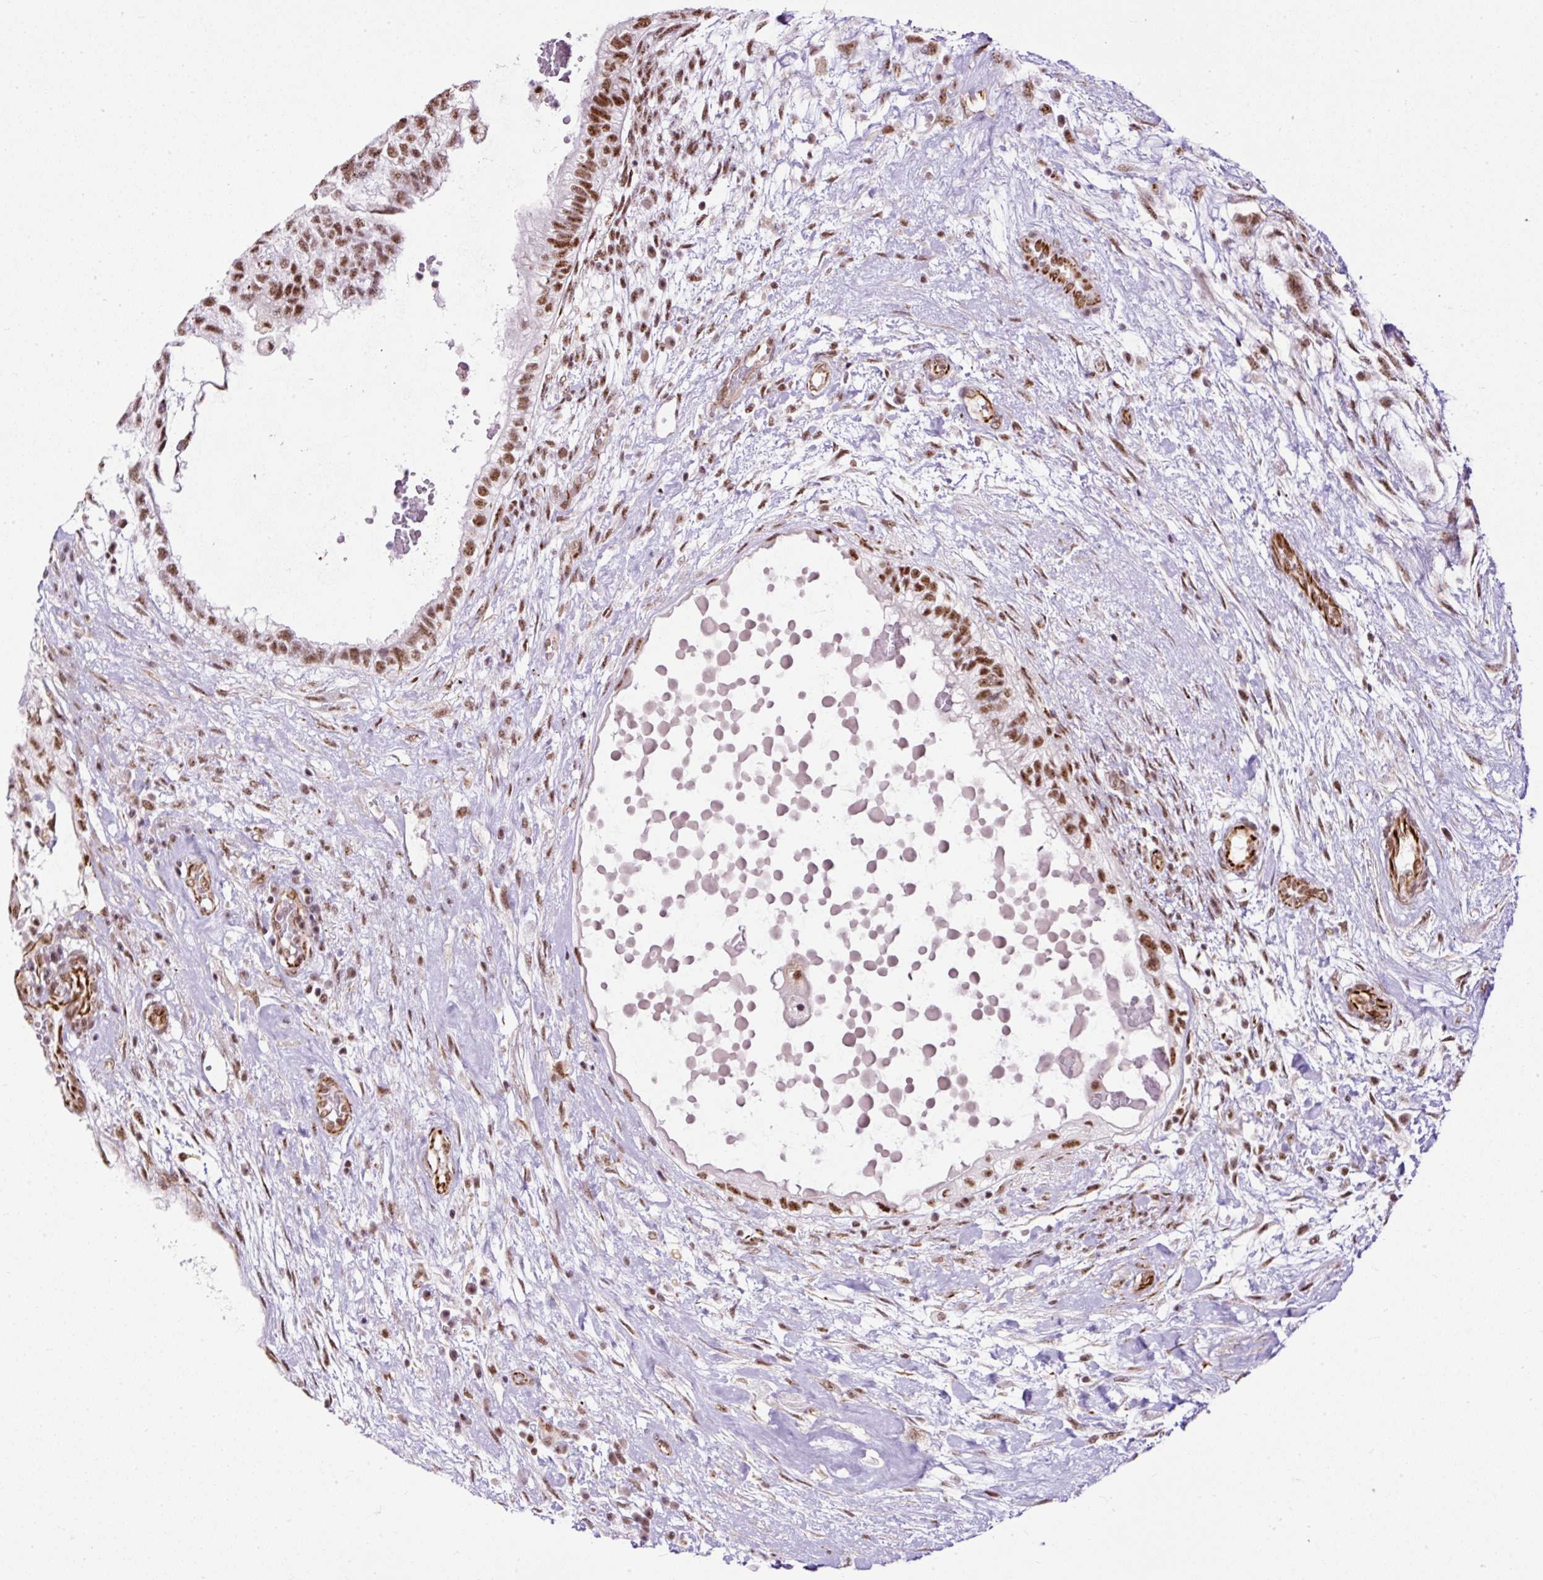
{"staining": {"intensity": "moderate", "quantity": ">75%", "location": "nuclear"}, "tissue": "testis cancer", "cell_type": "Tumor cells", "image_type": "cancer", "snomed": [{"axis": "morphology", "description": "Normal tissue, NOS"}, {"axis": "morphology", "description": "Carcinoma, Embryonal, NOS"}, {"axis": "topography", "description": "Testis"}], "caption": "Embryonal carcinoma (testis) tissue demonstrates moderate nuclear positivity in about >75% of tumor cells, visualized by immunohistochemistry.", "gene": "LUC7L2", "patient": {"sex": "male", "age": 32}}